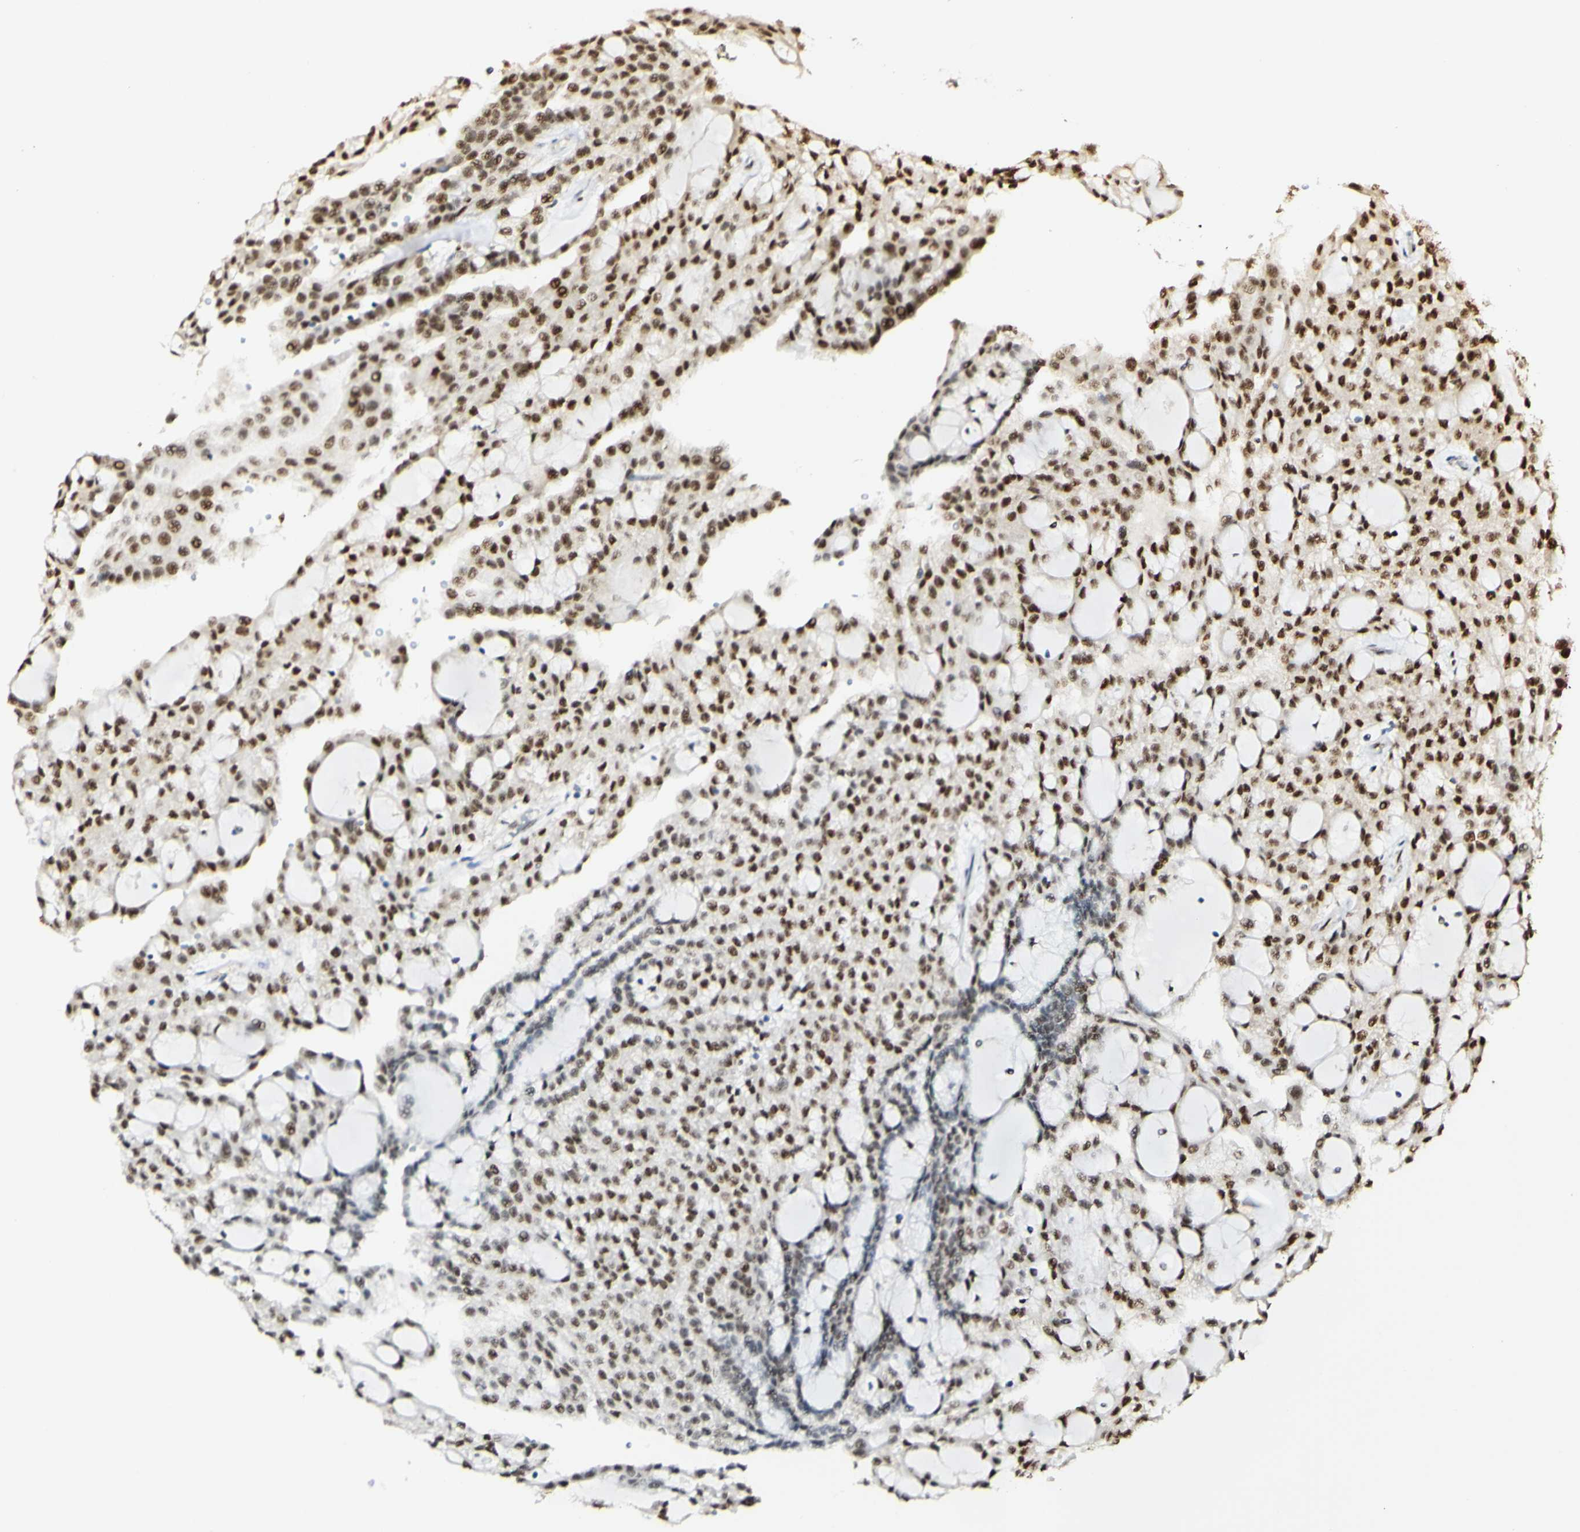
{"staining": {"intensity": "strong", "quantity": ">75%", "location": "nuclear"}, "tissue": "renal cancer", "cell_type": "Tumor cells", "image_type": "cancer", "snomed": [{"axis": "morphology", "description": "Adenocarcinoma, NOS"}, {"axis": "topography", "description": "Kidney"}], "caption": "Protein positivity by immunohistochemistry shows strong nuclear positivity in approximately >75% of tumor cells in adenocarcinoma (renal).", "gene": "MAP3K4", "patient": {"sex": "male", "age": 63}}